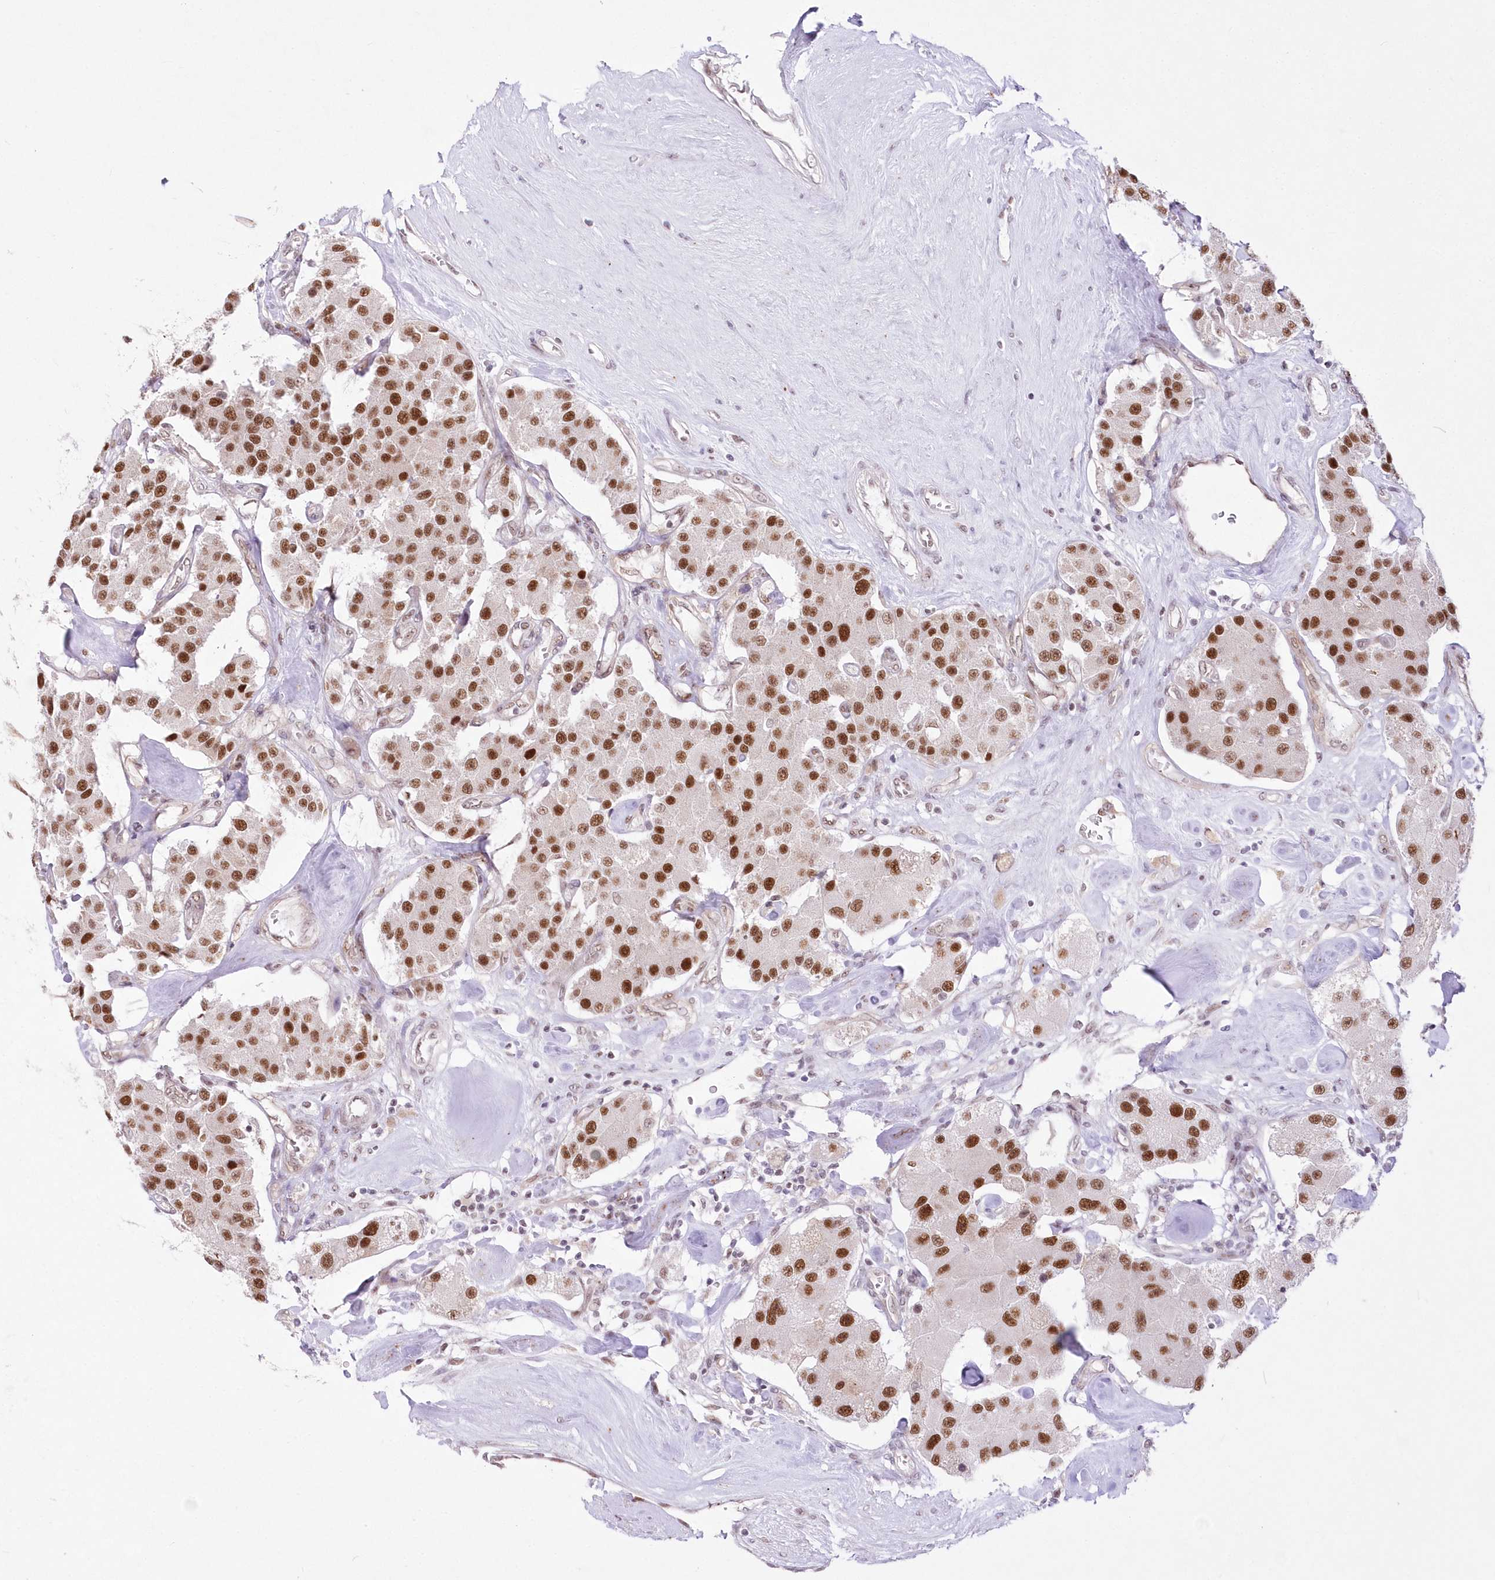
{"staining": {"intensity": "strong", "quantity": ">75%", "location": "nuclear"}, "tissue": "carcinoid", "cell_type": "Tumor cells", "image_type": "cancer", "snomed": [{"axis": "morphology", "description": "Carcinoid, malignant, NOS"}, {"axis": "topography", "description": "Pancreas"}], "caption": "Immunohistochemistry (IHC) histopathology image of carcinoid stained for a protein (brown), which exhibits high levels of strong nuclear expression in about >75% of tumor cells.", "gene": "NSUN2", "patient": {"sex": "male", "age": 41}}